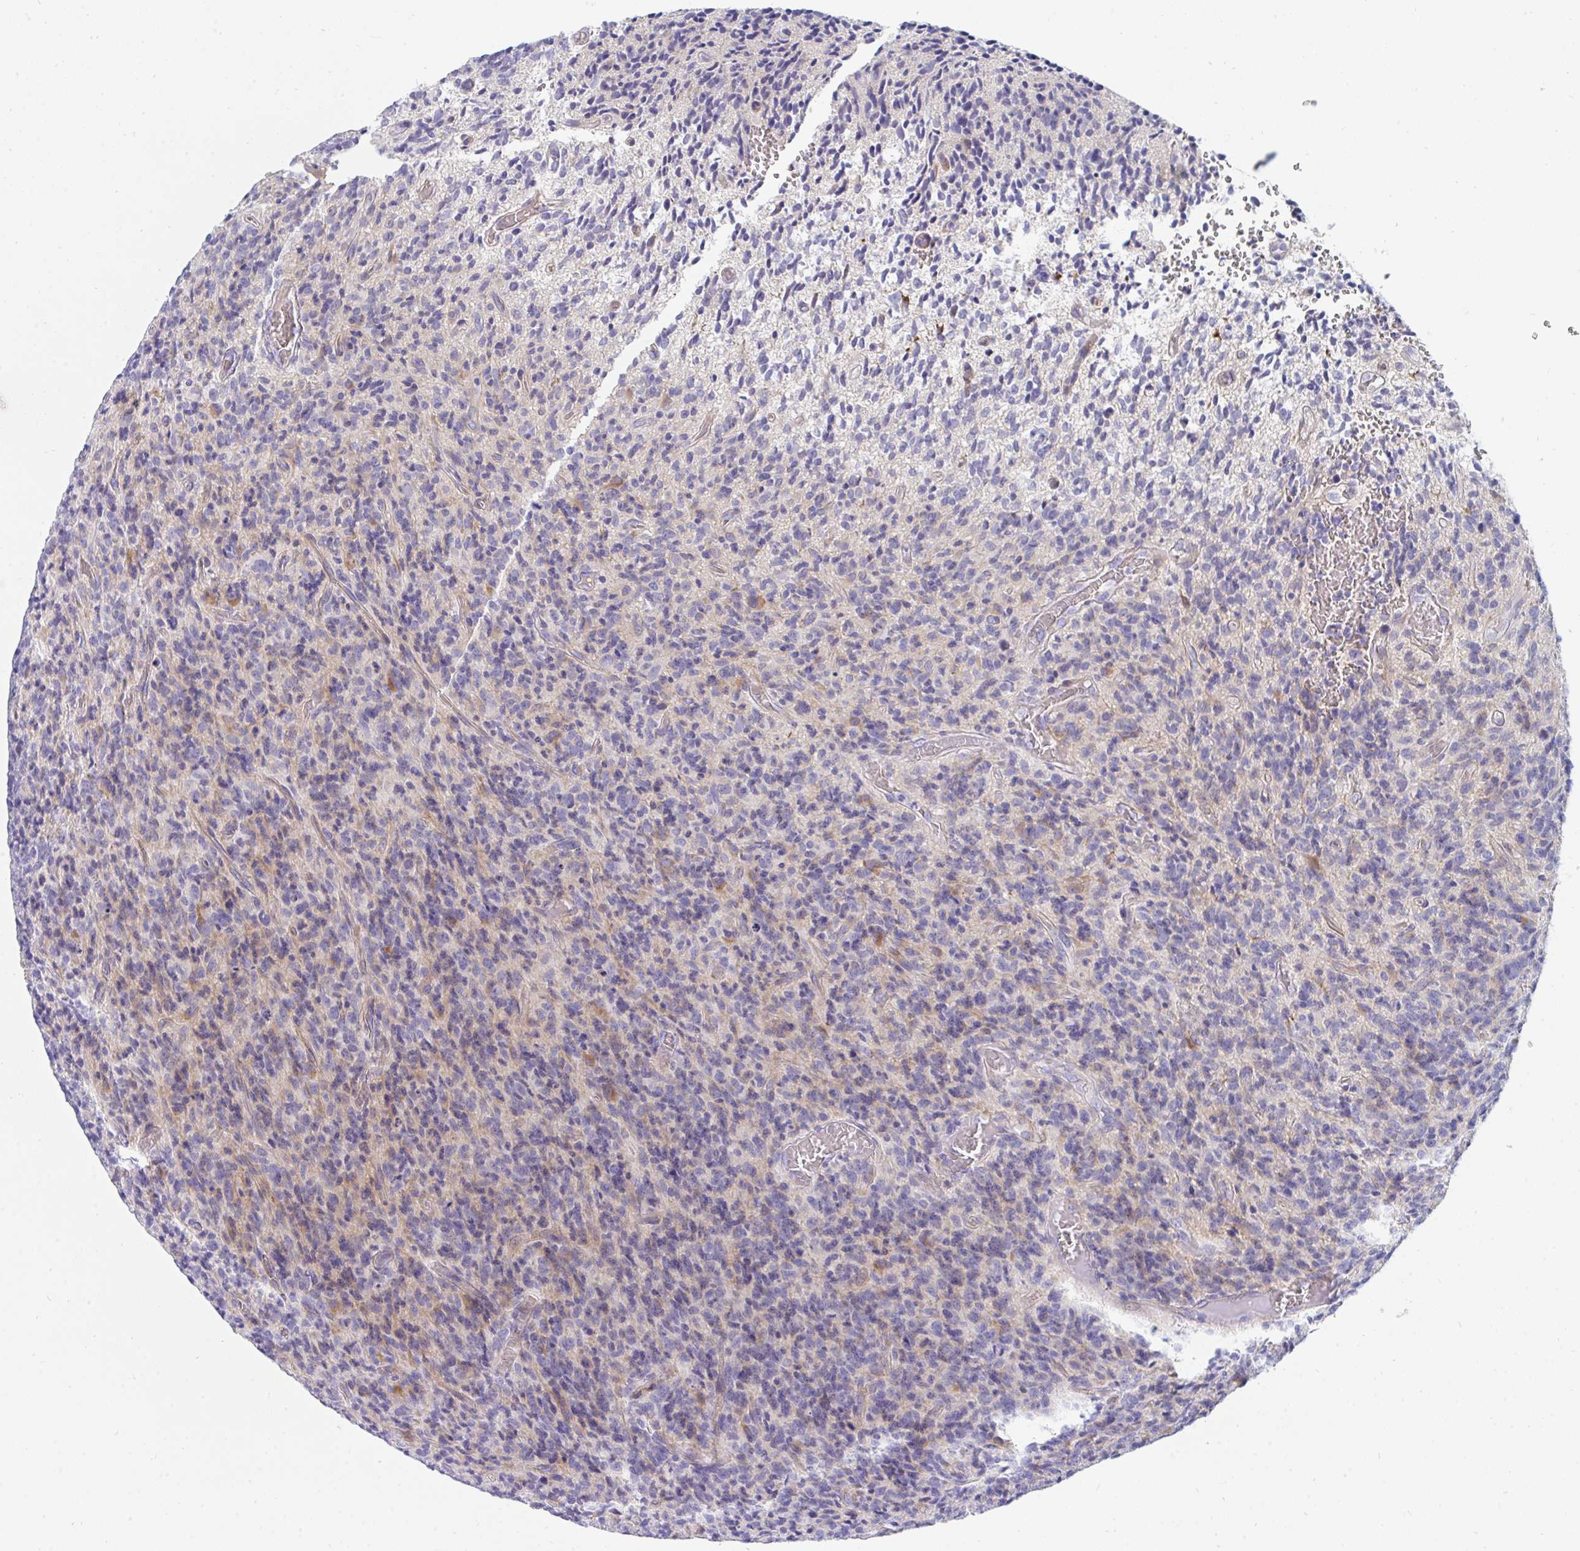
{"staining": {"intensity": "negative", "quantity": "none", "location": "none"}, "tissue": "glioma", "cell_type": "Tumor cells", "image_type": "cancer", "snomed": [{"axis": "morphology", "description": "Glioma, malignant, High grade"}, {"axis": "topography", "description": "Brain"}], "caption": "A micrograph of human glioma is negative for staining in tumor cells. Brightfield microscopy of immunohistochemistry stained with DAB (brown) and hematoxylin (blue), captured at high magnification.", "gene": "MROH2B", "patient": {"sex": "male", "age": 76}}